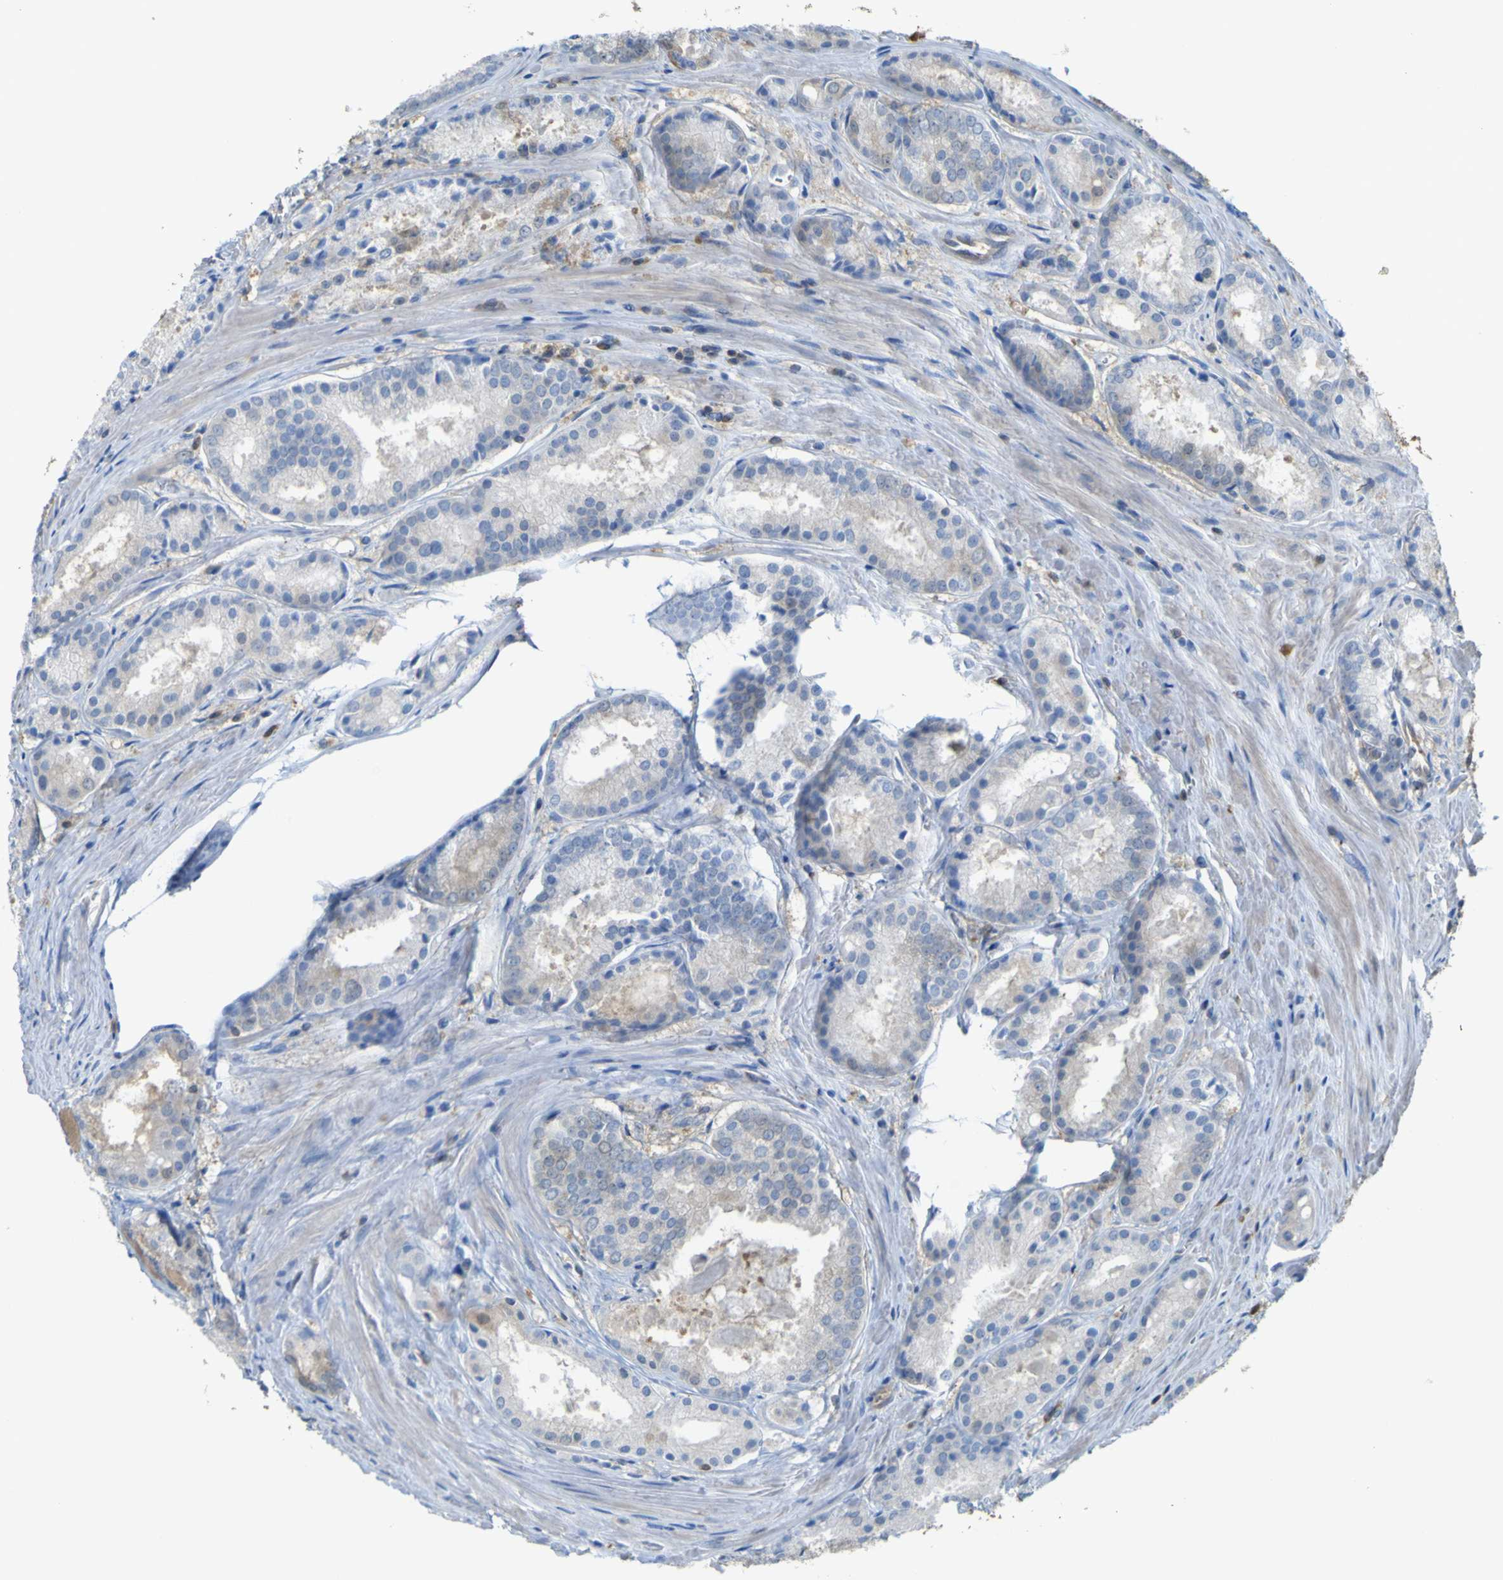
{"staining": {"intensity": "moderate", "quantity": "<25%", "location": "cytoplasmic/membranous"}, "tissue": "prostate cancer", "cell_type": "Tumor cells", "image_type": "cancer", "snomed": [{"axis": "morphology", "description": "Adenocarcinoma, Low grade"}, {"axis": "topography", "description": "Prostate"}], "caption": "Low-grade adenocarcinoma (prostate) tissue displays moderate cytoplasmic/membranous expression in approximately <25% of tumor cells, visualized by immunohistochemistry.", "gene": "ABHD3", "patient": {"sex": "male", "age": 64}}